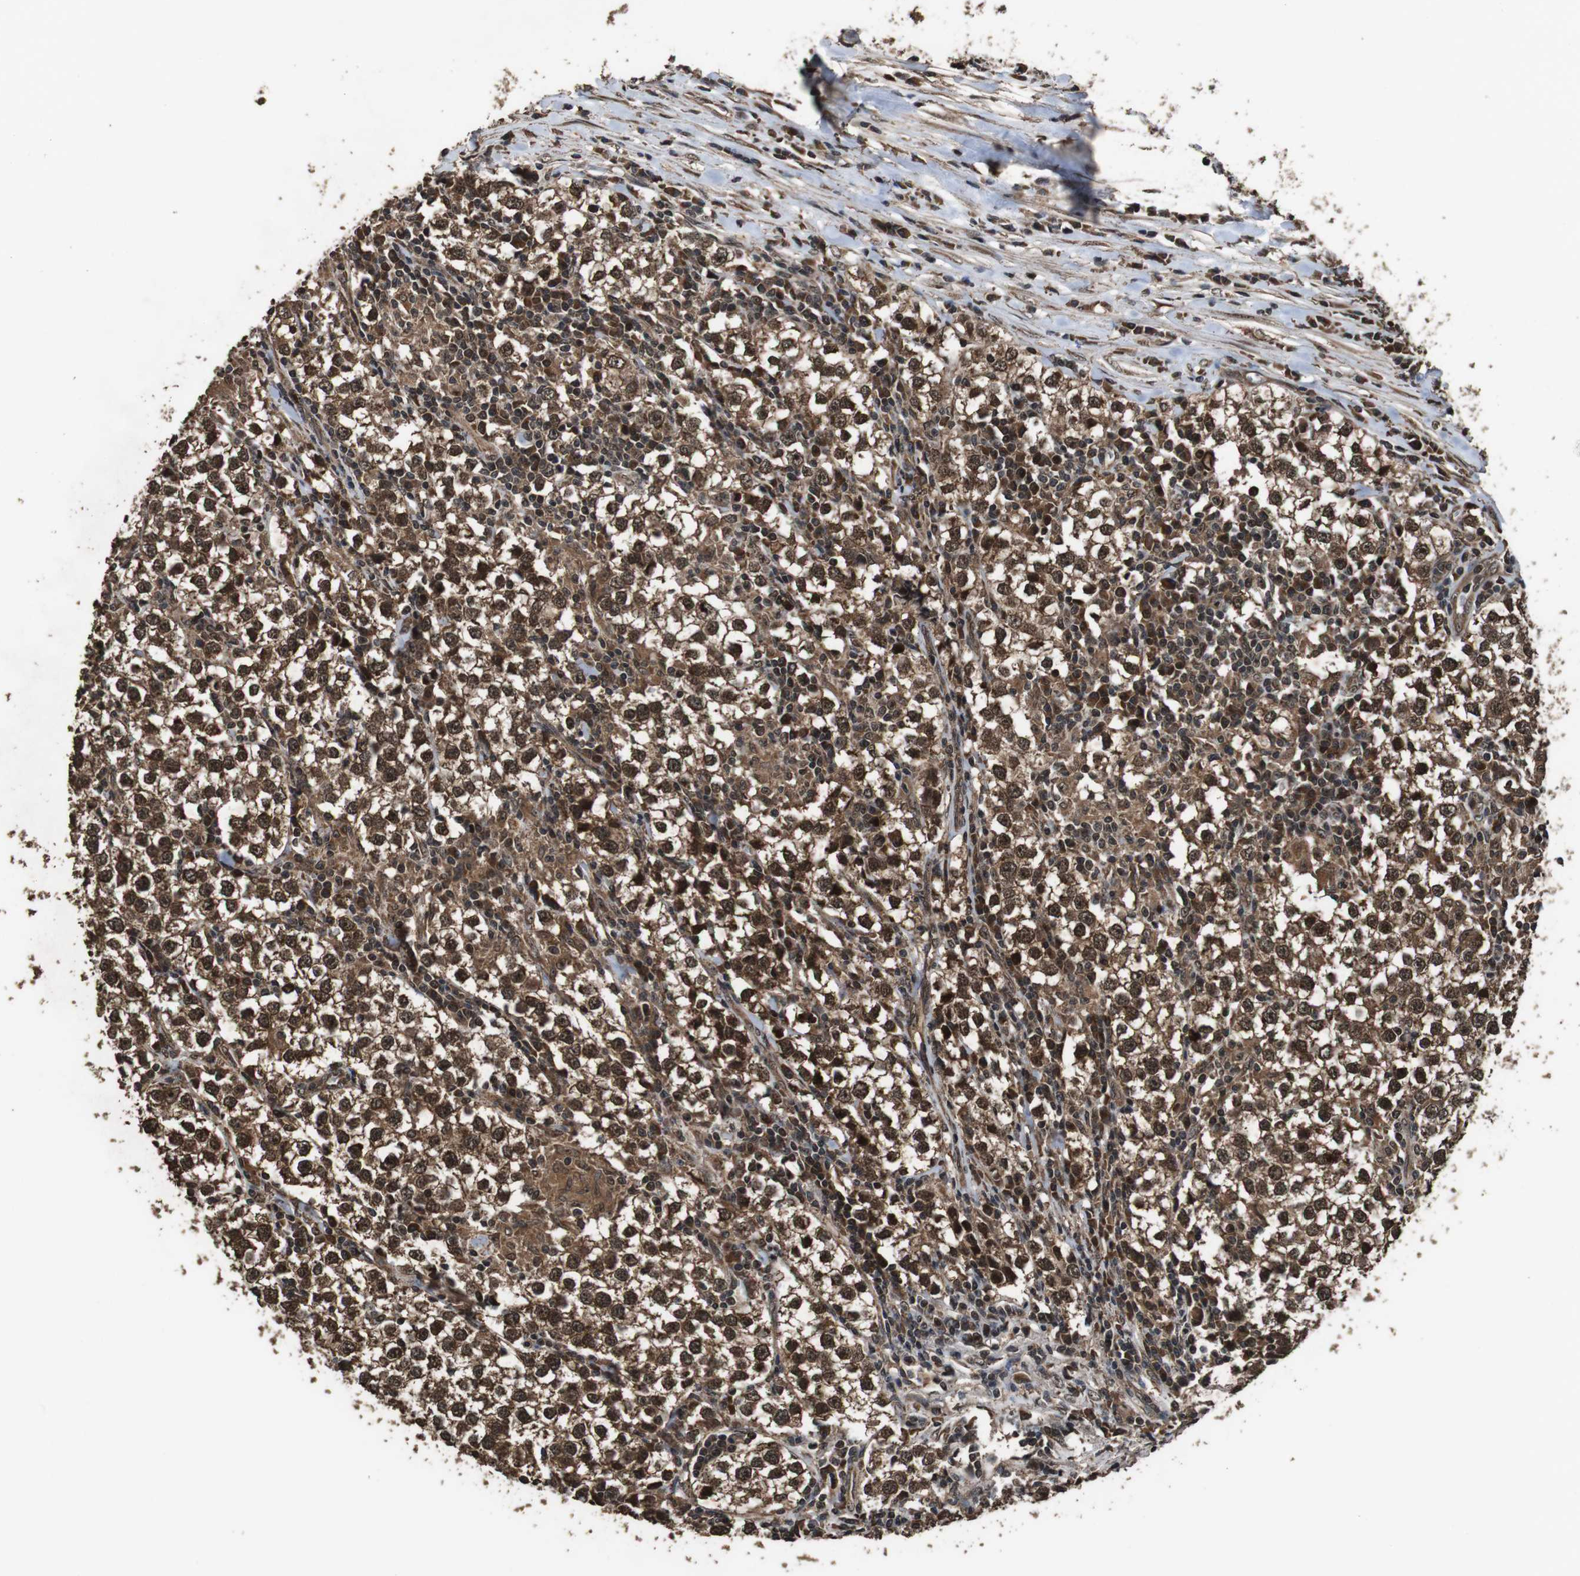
{"staining": {"intensity": "strong", "quantity": ">75%", "location": "cytoplasmic/membranous,nuclear"}, "tissue": "testis cancer", "cell_type": "Tumor cells", "image_type": "cancer", "snomed": [{"axis": "morphology", "description": "Seminoma, NOS"}, {"axis": "morphology", "description": "Carcinoma, Embryonal, NOS"}, {"axis": "topography", "description": "Testis"}], "caption": "Testis seminoma tissue reveals strong cytoplasmic/membranous and nuclear staining in about >75% of tumor cells", "gene": "RRAS2", "patient": {"sex": "male", "age": 36}}